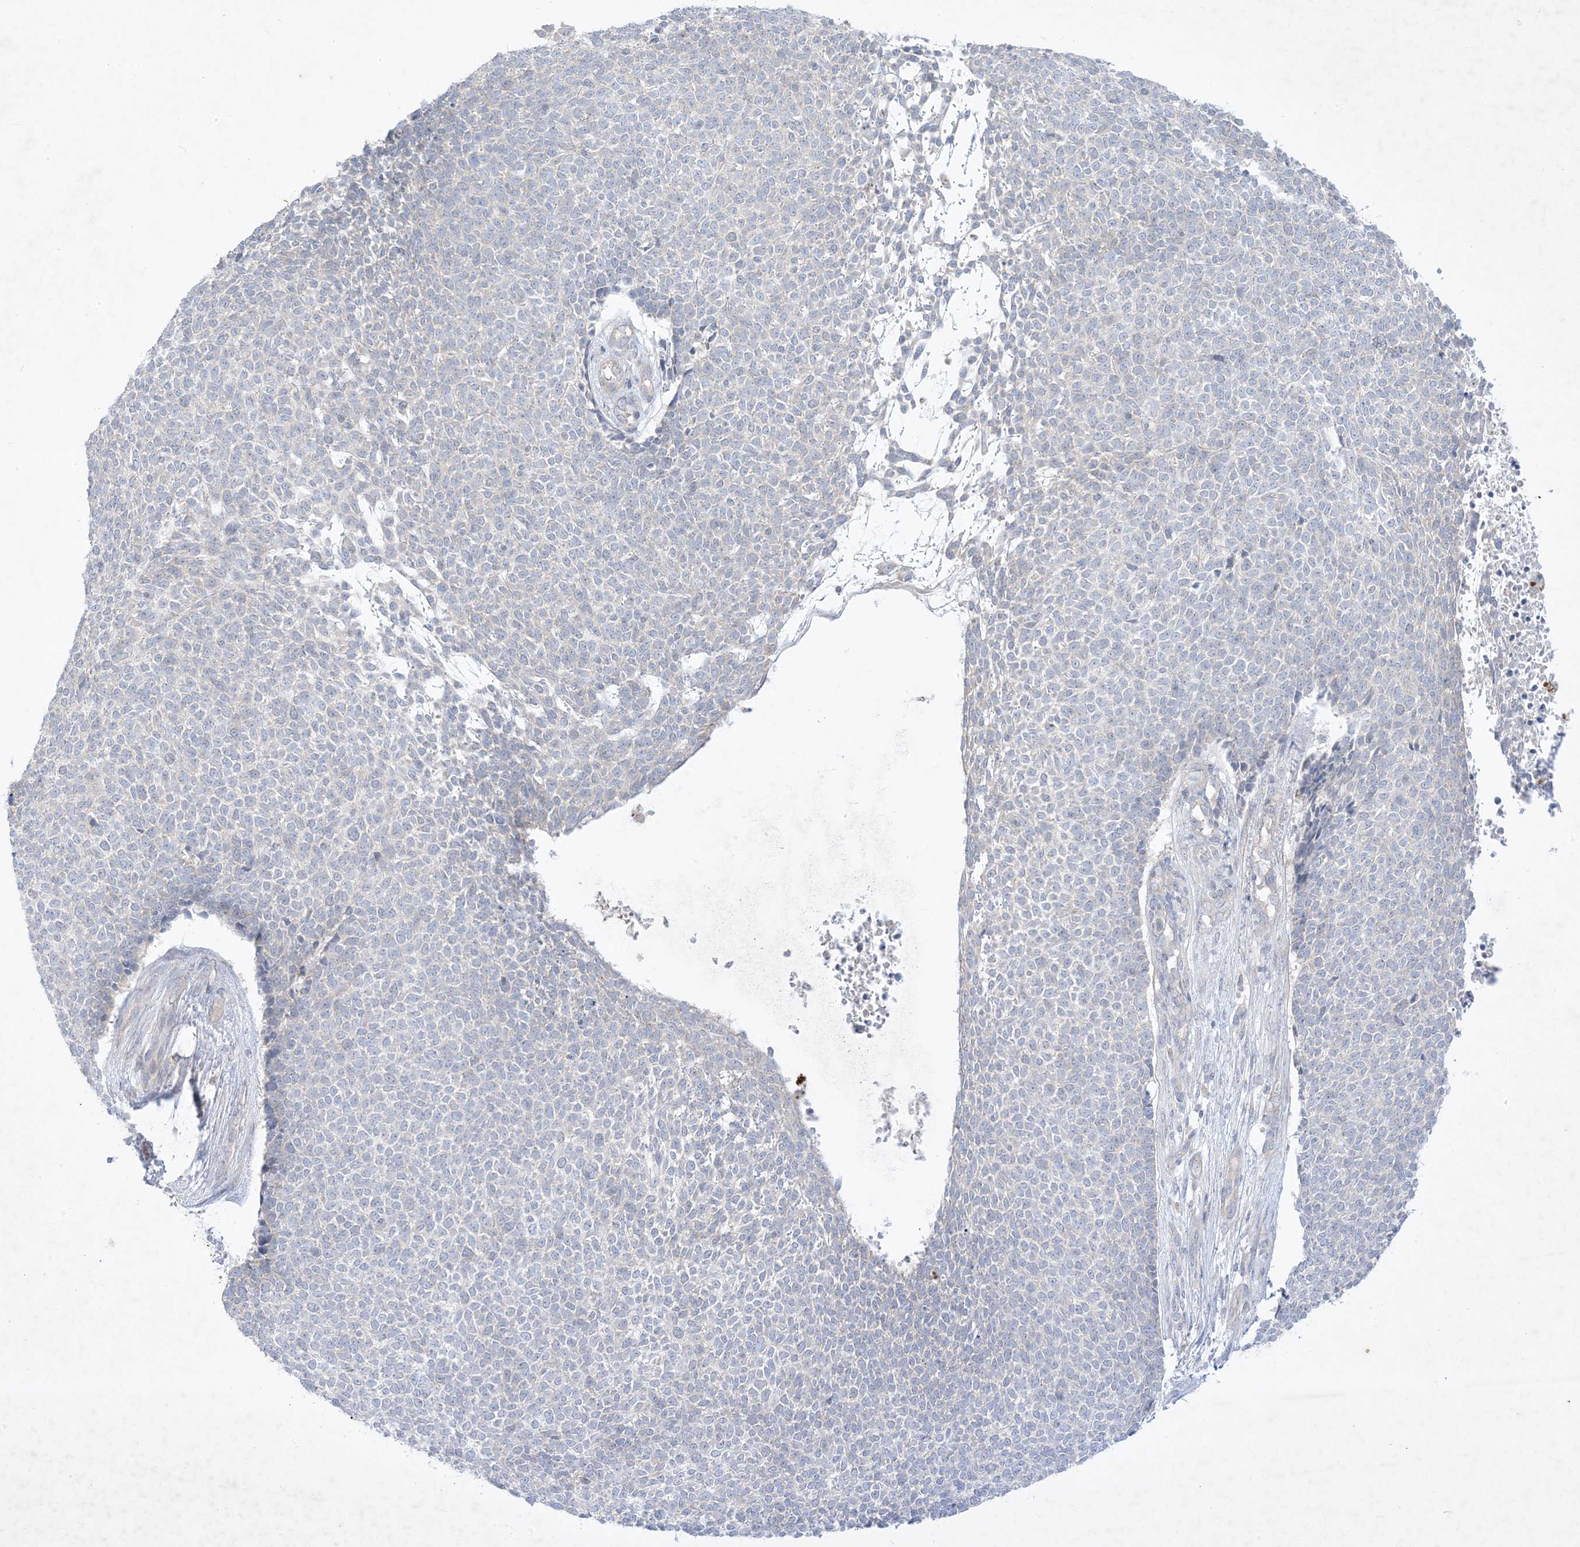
{"staining": {"intensity": "negative", "quantity": "none", "location": "none"}, "tissue": "skin cancer", "cell_type": "Tumor cells", "image_type": "cancer", "snomed": [{"axis": "morphology", "description": "Basal cell carcinoma"}, {"axis": "topography", "description": "Skin"}], "caption": "Tumor cells show no significant expression in skin cancer (basal cell carcinoma).", "gene": "PLEKHA3", "patient": {"sex": "female", "age": 84}}